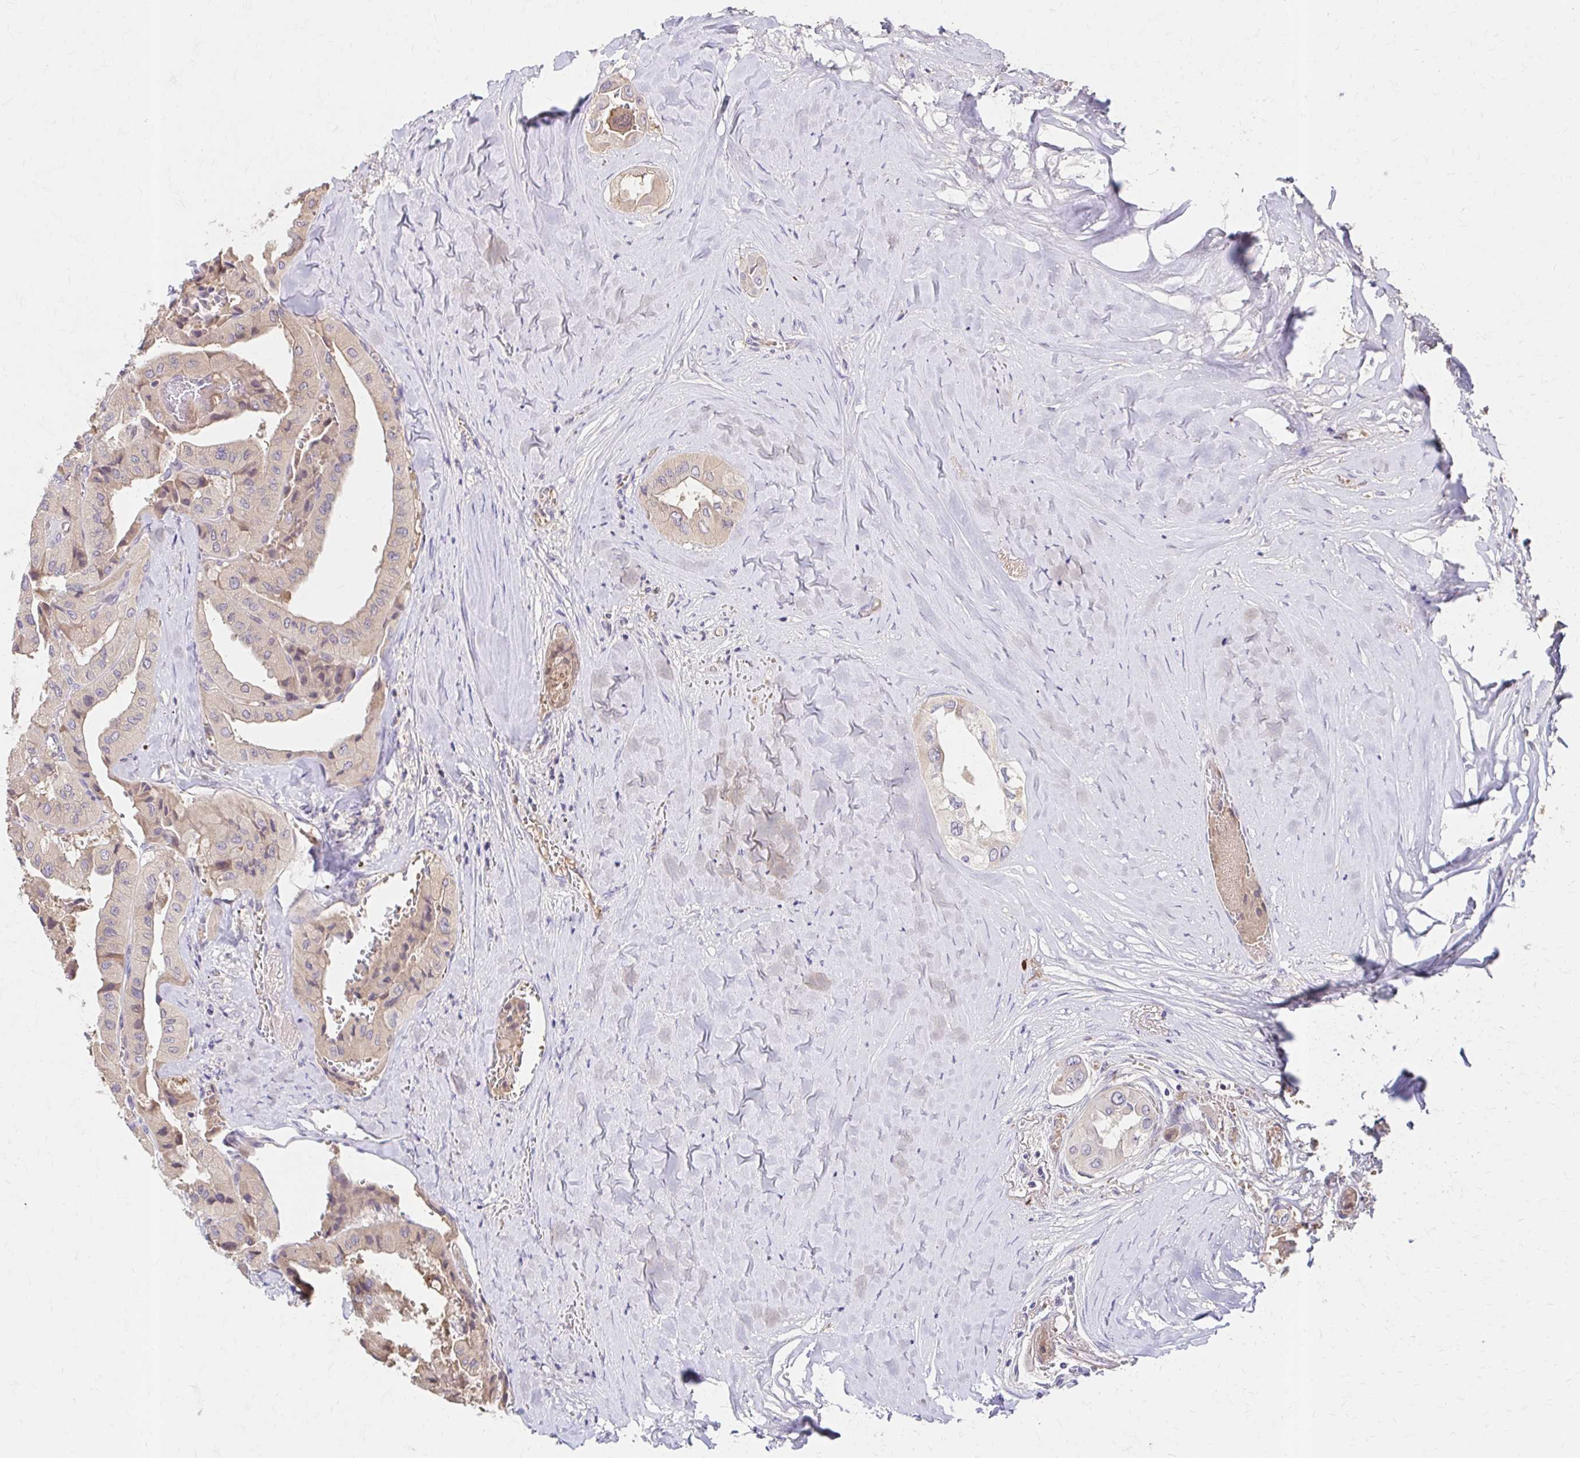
{"staining": {"intensity": "negative", "quantity": "none", "location": "none"}, "tissue": "thyroid cancer", "cell_type": "Tumor cells", "image_type": "cancer", "snomed": [{"axis": "morphology", "description": "Normal tissue, NOS"}, {"axis": "morphology", "description": "Papillary adenocarcinoma, NOS"}, {"axis": "topography", "description": "Thyroid gland"}], "caption": "Tumor cells are negative for protein expression in human thyroid papillary adenocarcinoma.", "gene": "HMGCS2", "patient": {"sex": "female", "age": 59}}